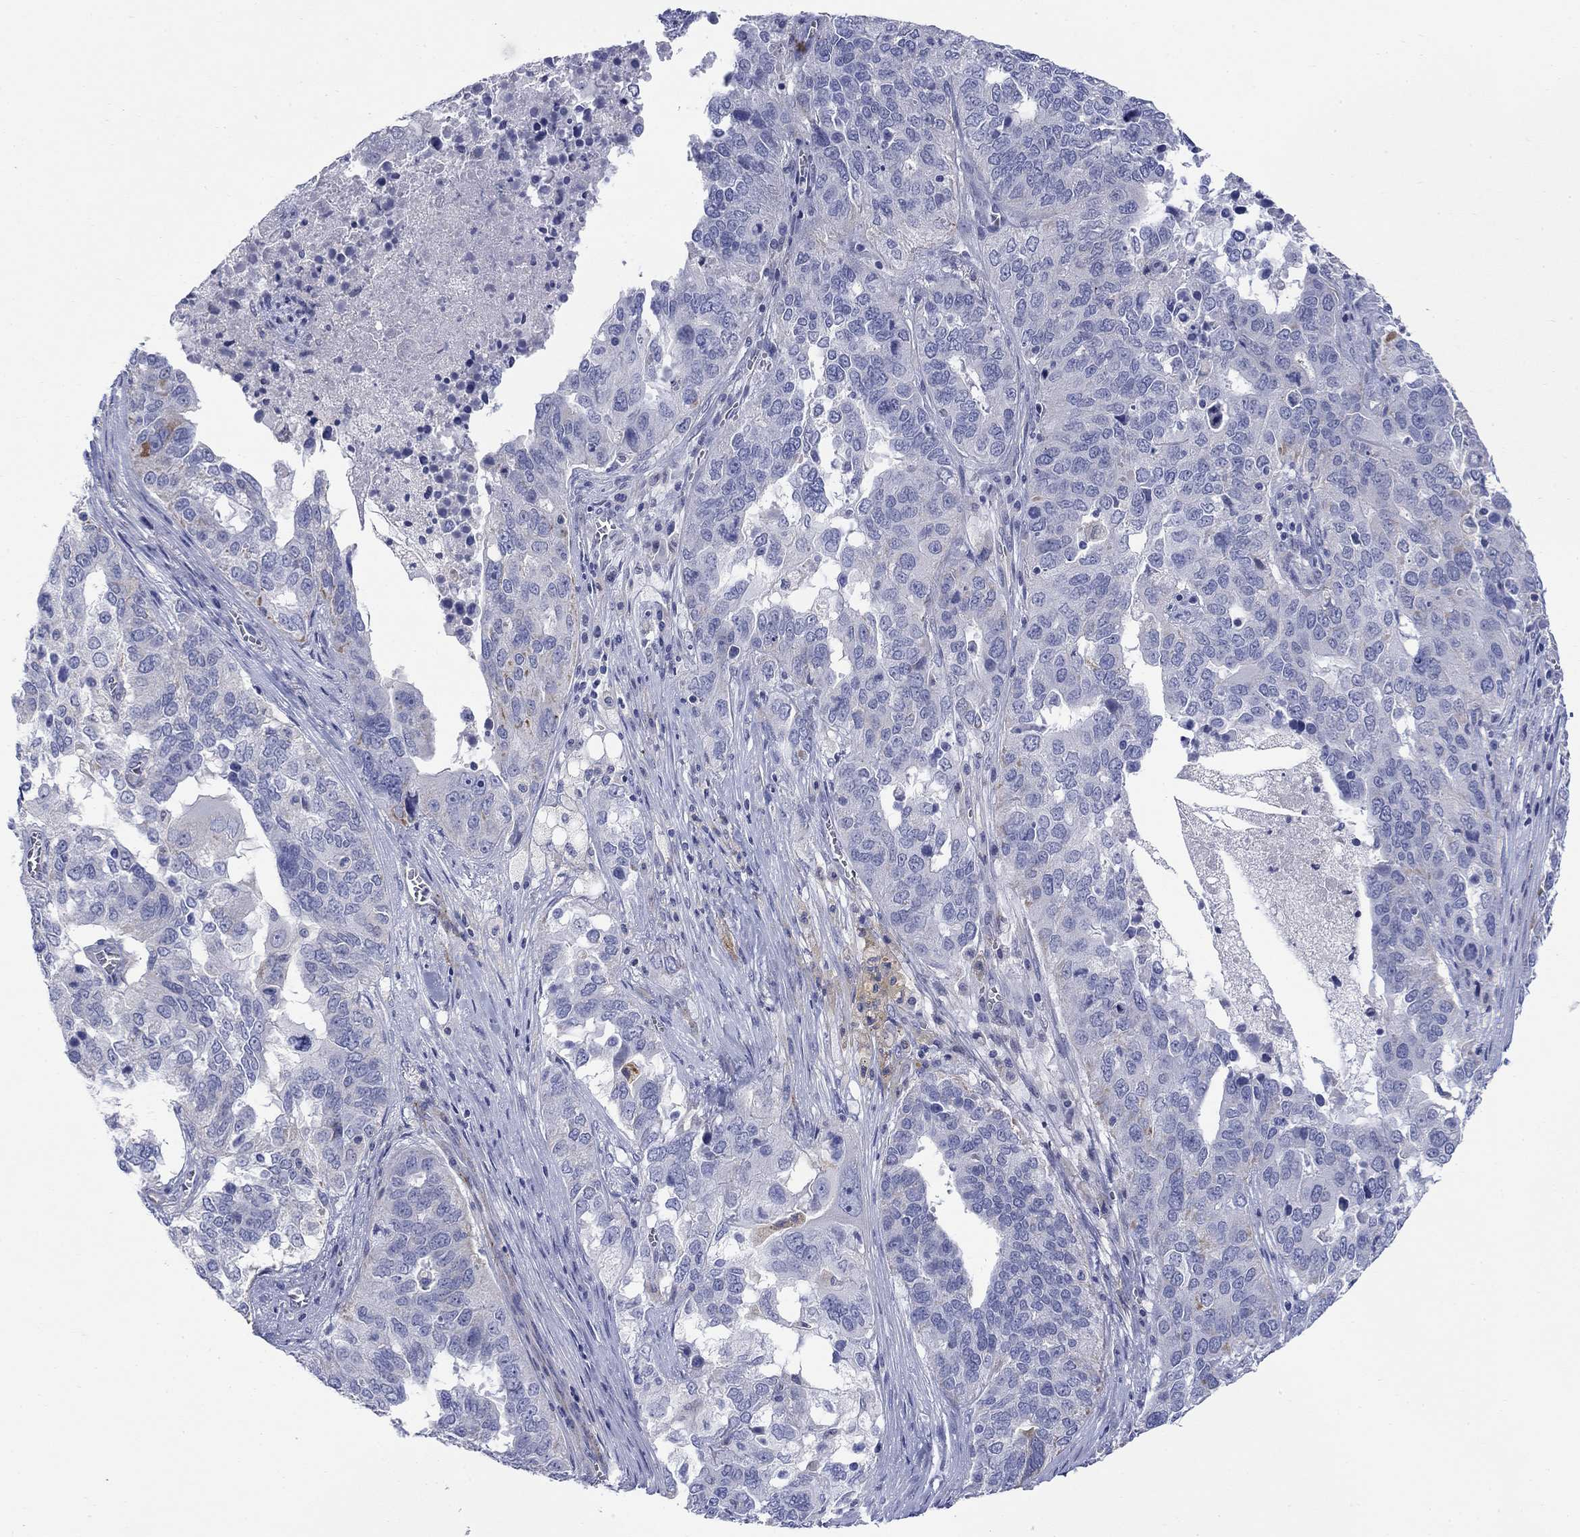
{"staining": {"intensity": "negative", "quantity": "none", "location": "none"}, "tissue": "ovarian cancer", "cell_type": "Tumor cells", "image_type": "cancer", "snomed": [{"axis": "morphology", "description": "Carcinoma, endometroid"}, {"axis": "topography", "description": "Soft tissue"}, {"axis": "topography", "description": "Ovary"}], "caption": "A histopathology image of ovarian endometroid carcinoma stained for a protein demonstrates no brown staining in tumor cells.", "gene": "PTPRZ1", "patient": {"sex": "female", "age": 52}}